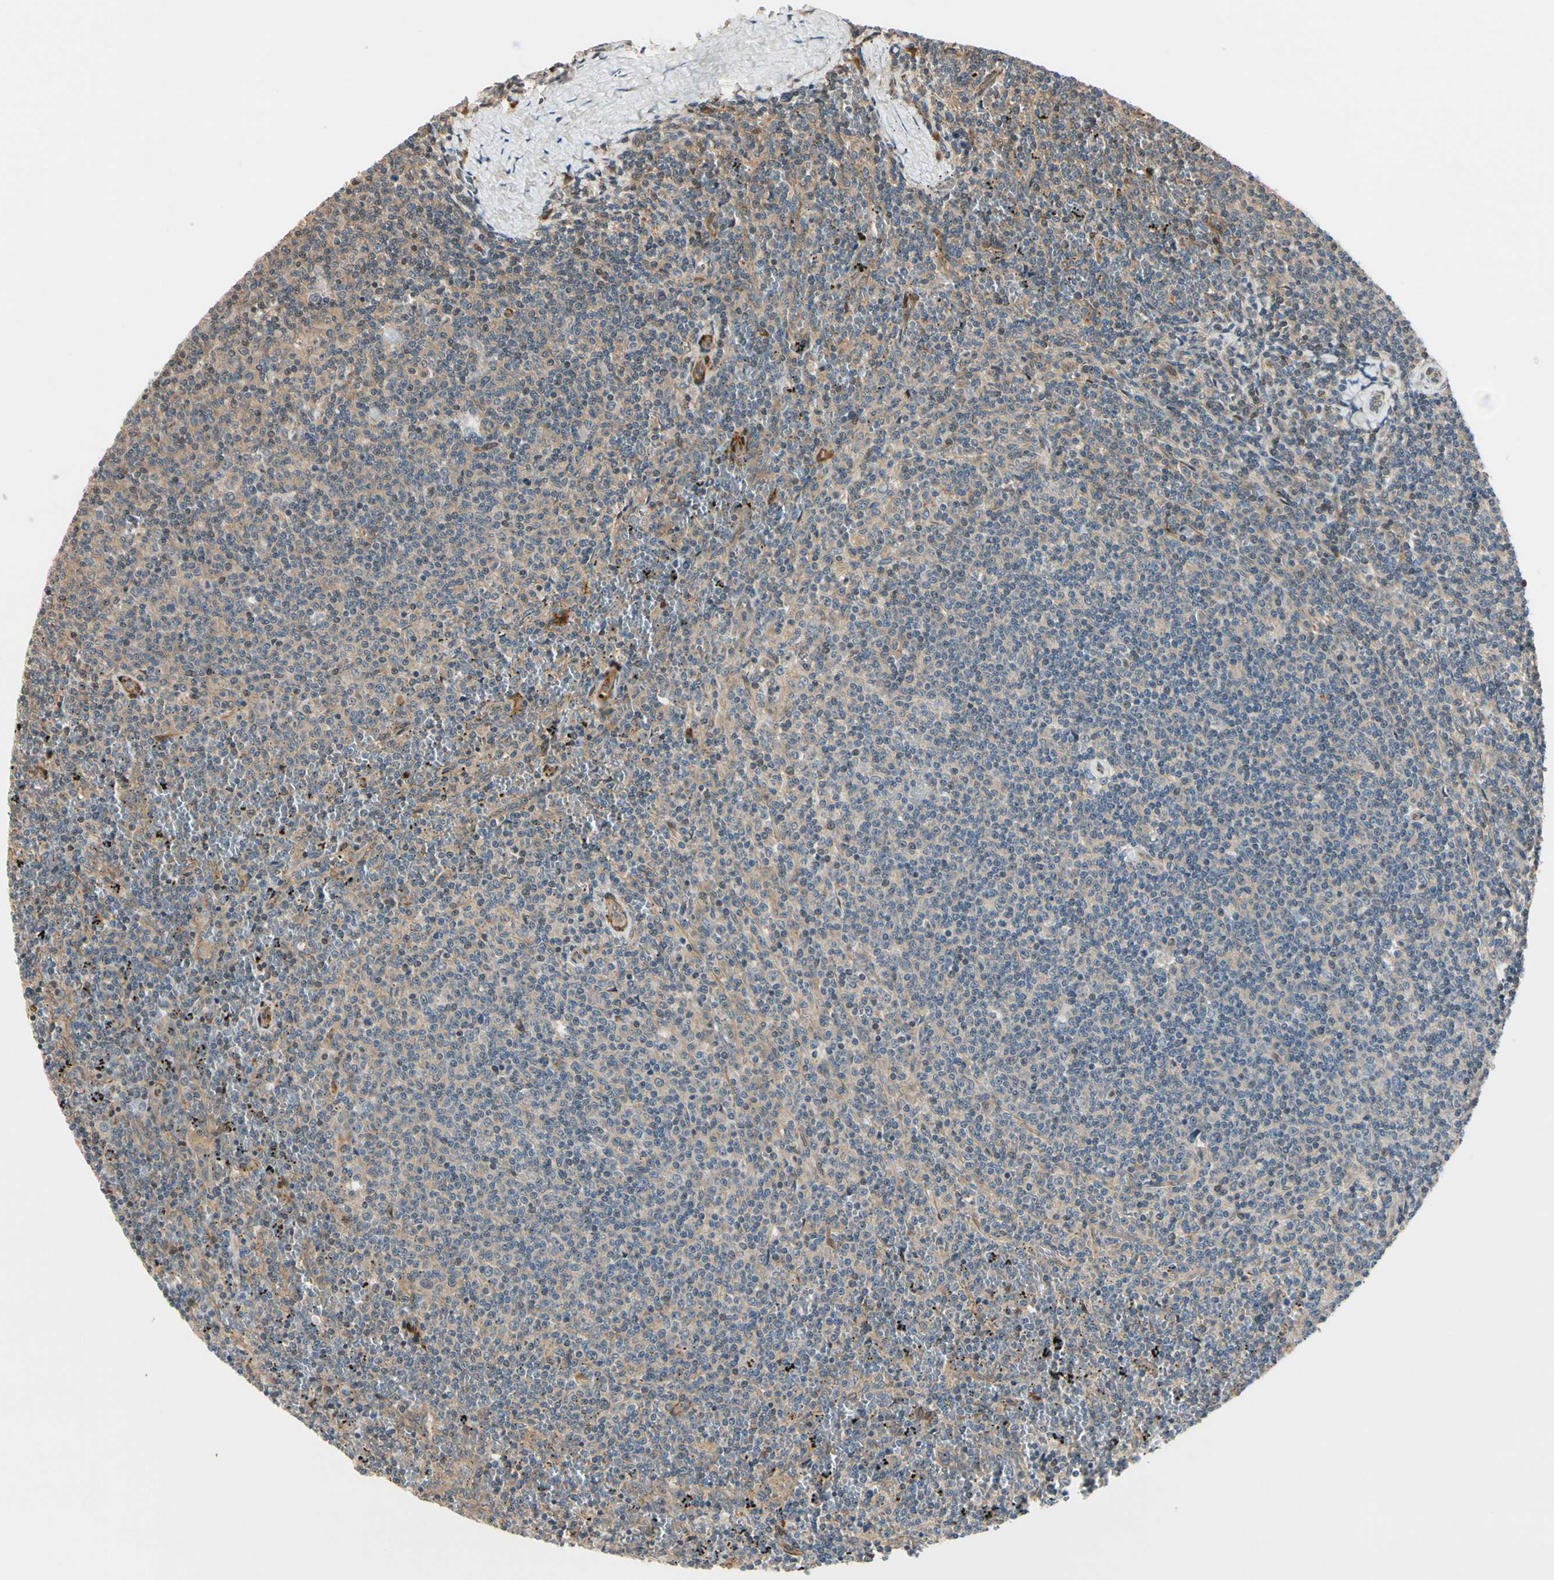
{"staining": {"intensity": "weak", "quantity": ">75%", "location": "cytoplasmic/membranous"}, "tissue": "lymphoma", "cell_type": "Tumor cells", "image_type": "cancer", "snomed": [{"axis": "morphology", "description": "Malignant lymphoma, non-Hodgkin's type, Low grade"}, {"axis": "topography", "description": "Spleen"}], "caption": "Human low-grade malignant lymphoma, non-Hodgkin's type stained with a protein marker demonstrates weak staining in tumor cells.", "gene": "RASGRF1", "patient": {"sex": "female", "age": 50}}